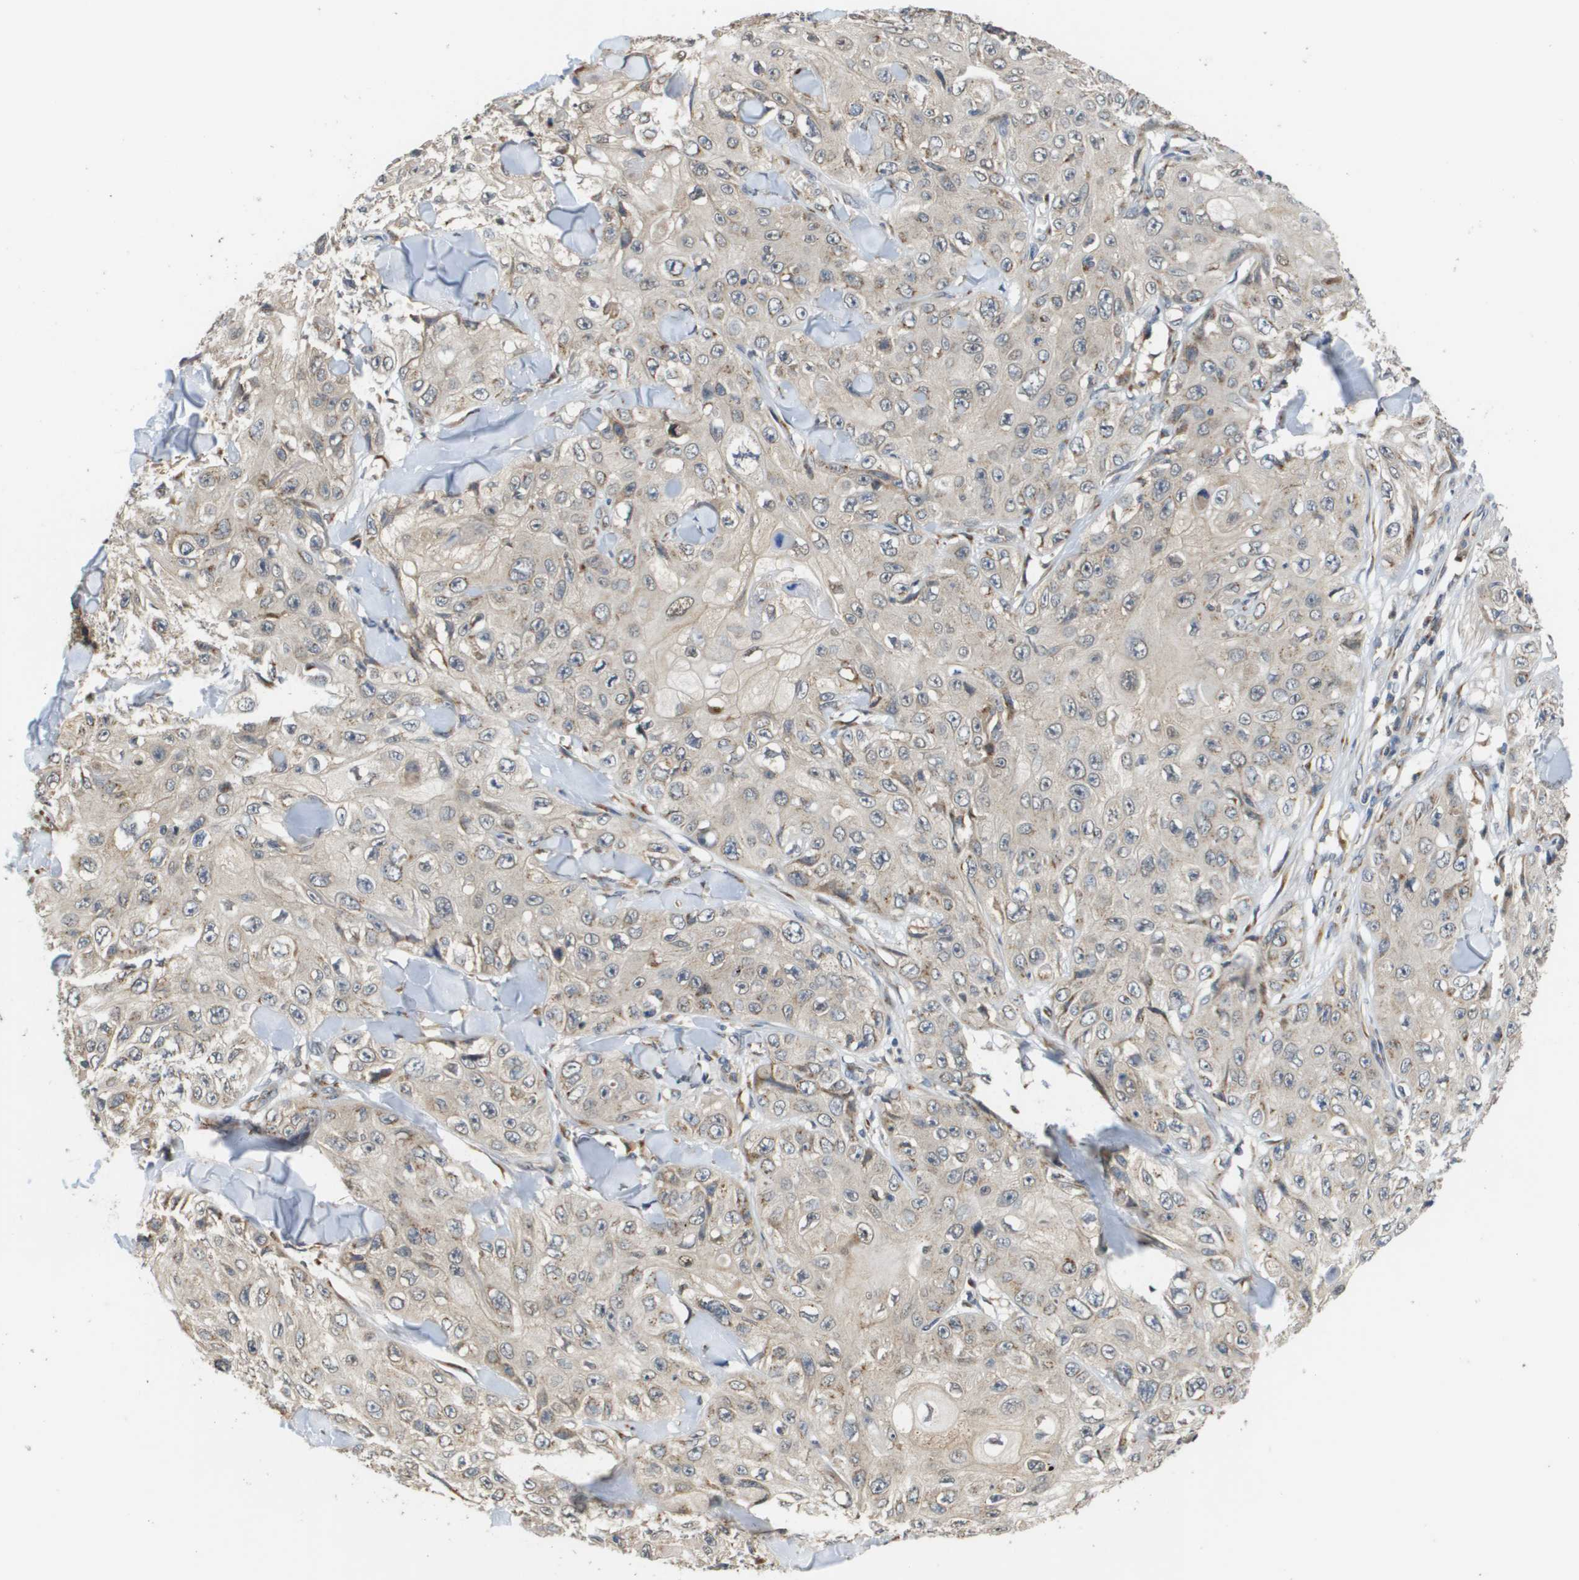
{"staining": {"intensity": "weak", "quantity": "25%-75%", "location": "cytoplasmic/membranous"}, "tissue": "skin cancer", "cell_type": "Tumor cells", "image_type": "cancer", "snomed": [{"axis": "morphology", "description": "Squamous cell carcinoma, NOS"}, {"axis": "topography", "description": "Skin"}], "caption": "Immunohistochemical staining of human skin squamous cell carcinoma shows weak cytoplasmic/membranous protein expression in approximately 25%-75% of tumor cells.", "gene": "PCK1", "patient": {"sex": "male", "age": 86}}